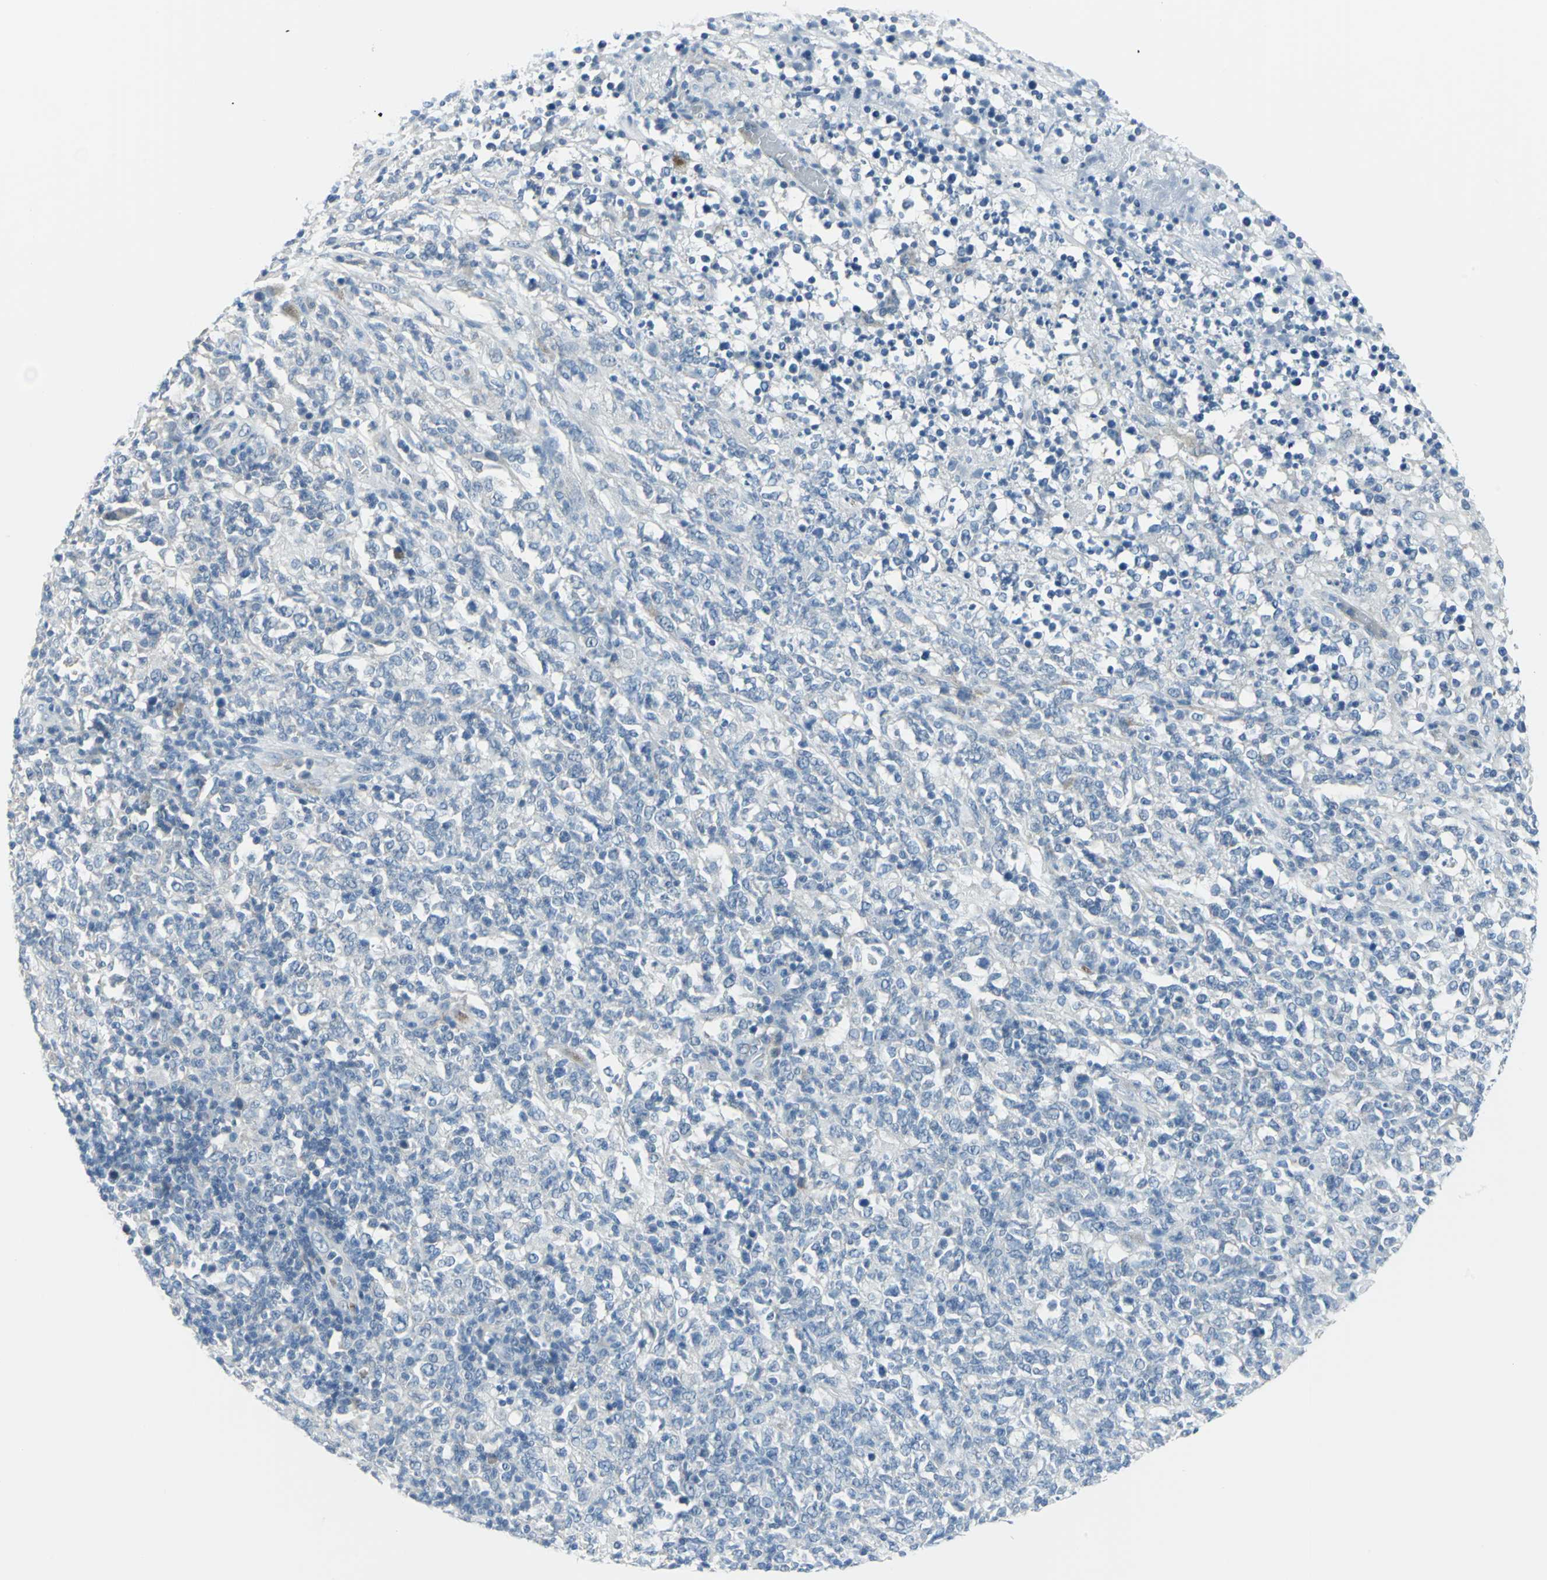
{"staining": {"intensity": "negative", "quantity": "none", "location": "none"}, "tissue": "lymphoma", "cell_type": "Tumor cells", "image_type": "cancer", "snomed": [{"axis": "morphology", "description": "Malignant lymphoma, non-Hodgkin's type, High grade"}, {"axis": "topography", "description": "Lymph node"}], "caption": "High magnification brightfield microscopy of lymphoma stained with DAB (brown) and counterstained with hematoxylin (blue): tumor cells show no significant staining.", "gene": "DNAI2", "patient": {"sex": "female", "age": 84}}